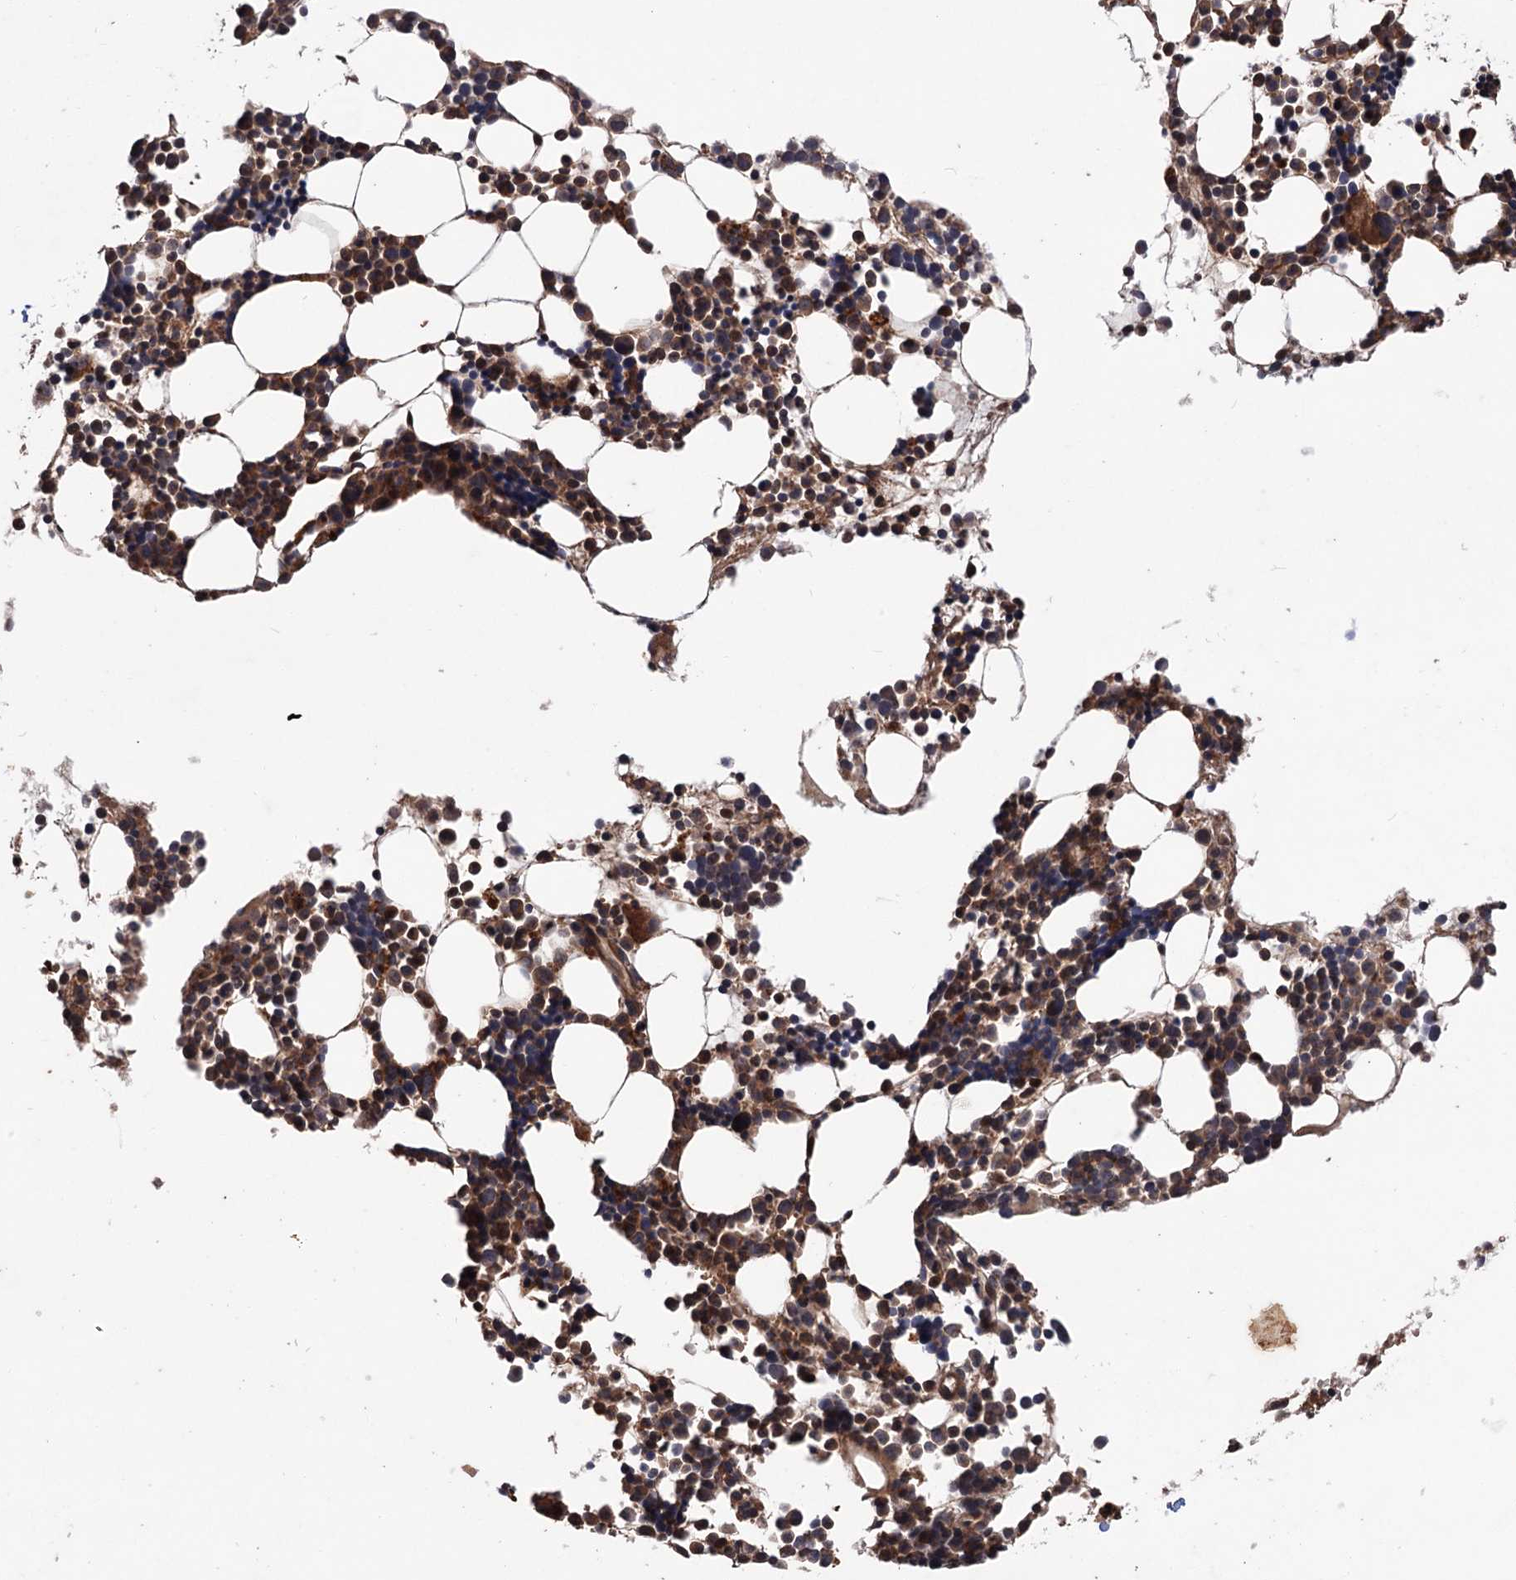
{"staining": {"intensity": "strong", "quantity": ">75%", "location": "cytoplasmic/membranous,nuclear"}, "tissue": "bone marrow", "cell_type": "Hematopoietic cells", "image_type": "normal", "snomed": [{"axis": "morphology", "description": "Normal tissue, NOS"}, {"axis": "topography", "description": "Bone marrow"}], "caption": "A micrograph showing strong cytoplasmic/membranous,nuclear positivity in about >75% of hematopoietic cells in benign bone marrow, as visualized by brown immunohistochemical staining.", "gene": "ADK", "patient": {"sex": "female", "age": 89}}